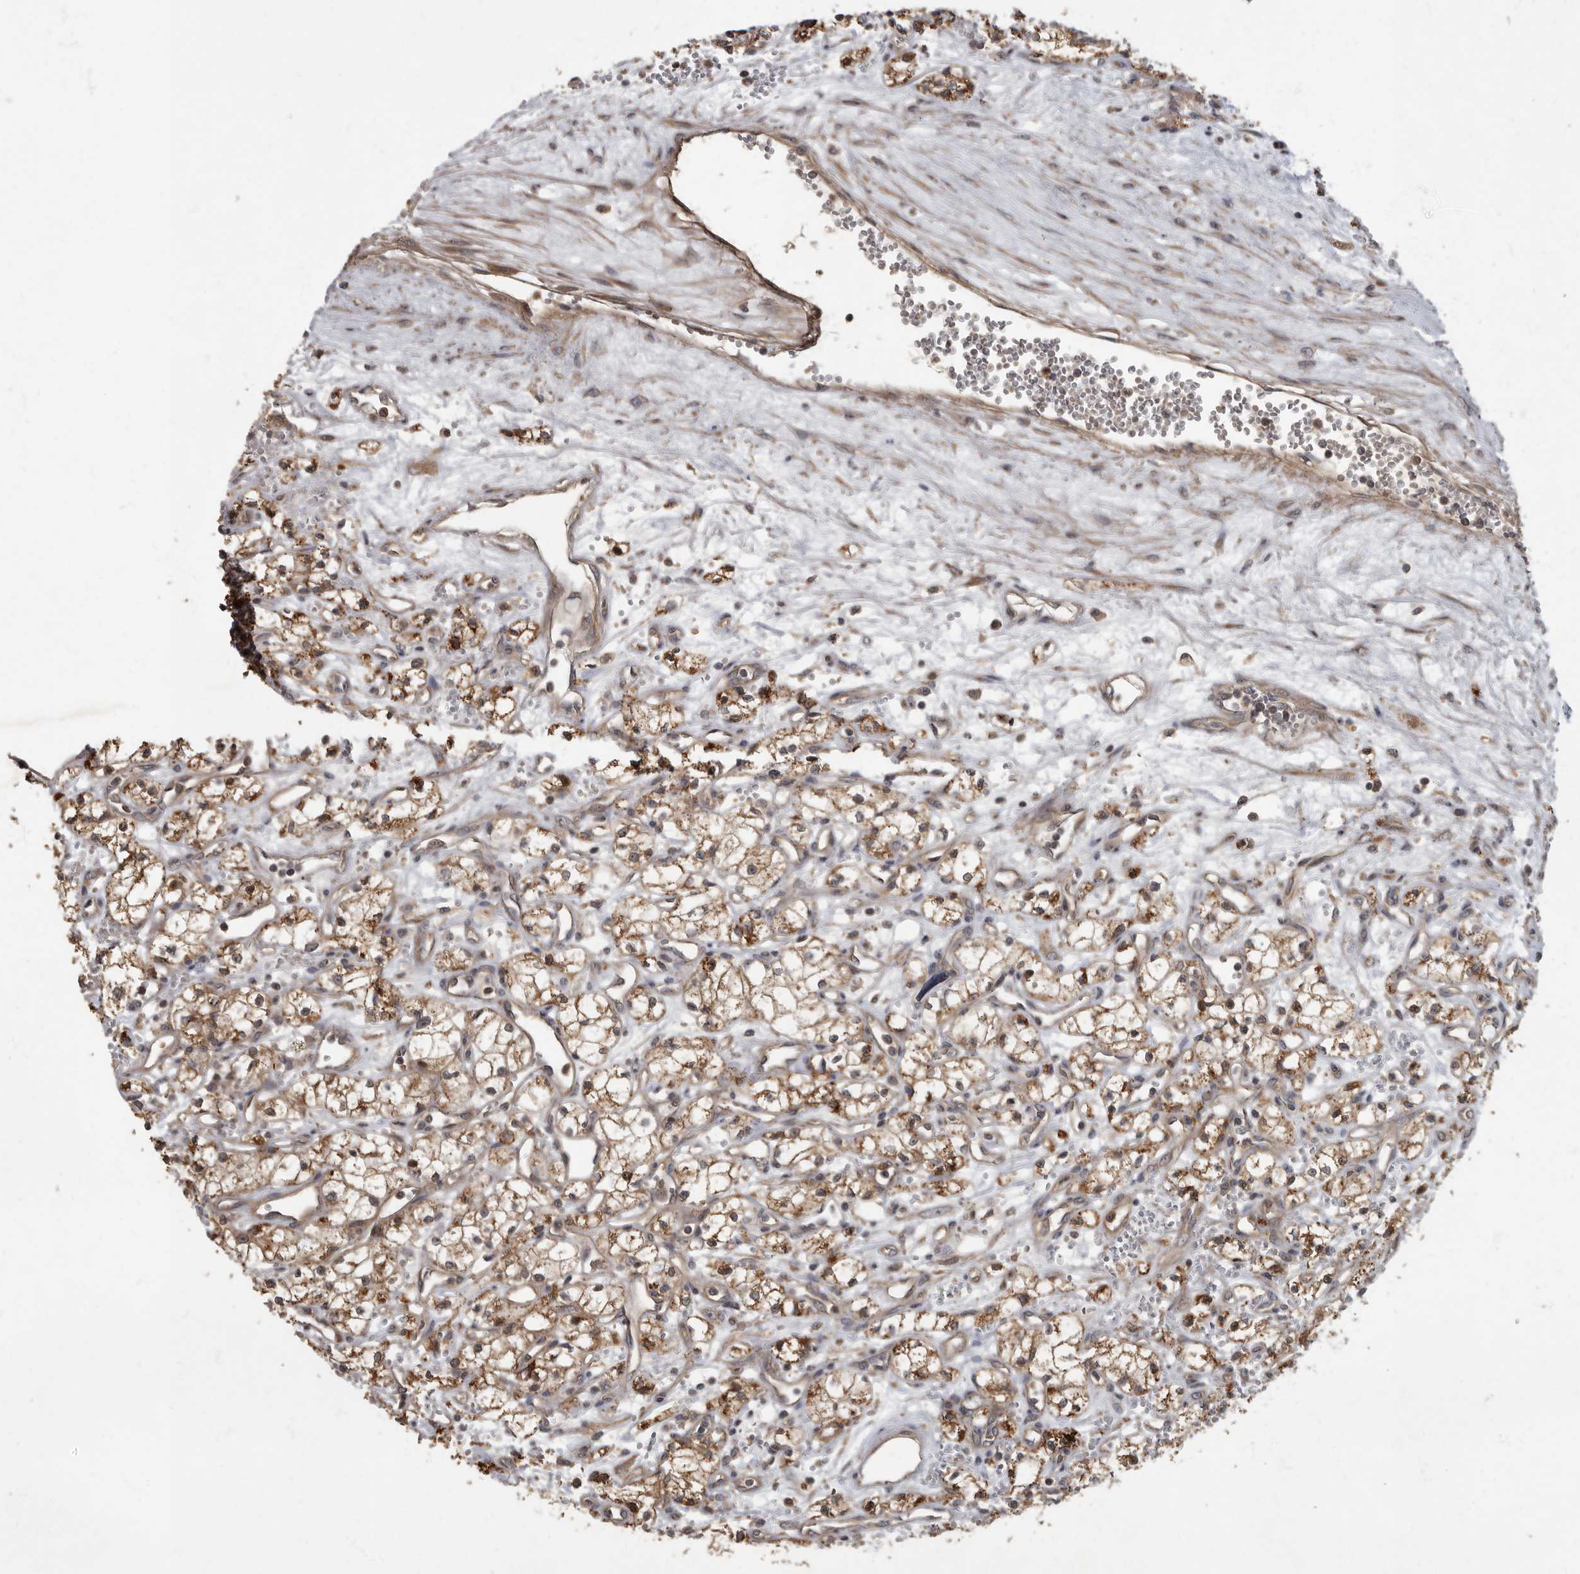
{"staining": {"intensity": "moderate", "quantity": ">75%", "location": "cytoplasmic/membranous"}, "tissue": "renal cancer", "cell_type": "Tumor cells", "image_type": "cancer", "snomed": [{"axis": "morphology", "description": "Adenocarcinoma, NOS"}, {"axis": "topography", "description": "Kidney"}], "caption": "Immunohistochemical staining of adenocarcinoma (renal) displays medium levels of moderate cytoplasmic/membranous protein positivity in approximately >75% of tumor cells.", "gene": "IQCK", "patient": {"sex": "male", "age": 59}}